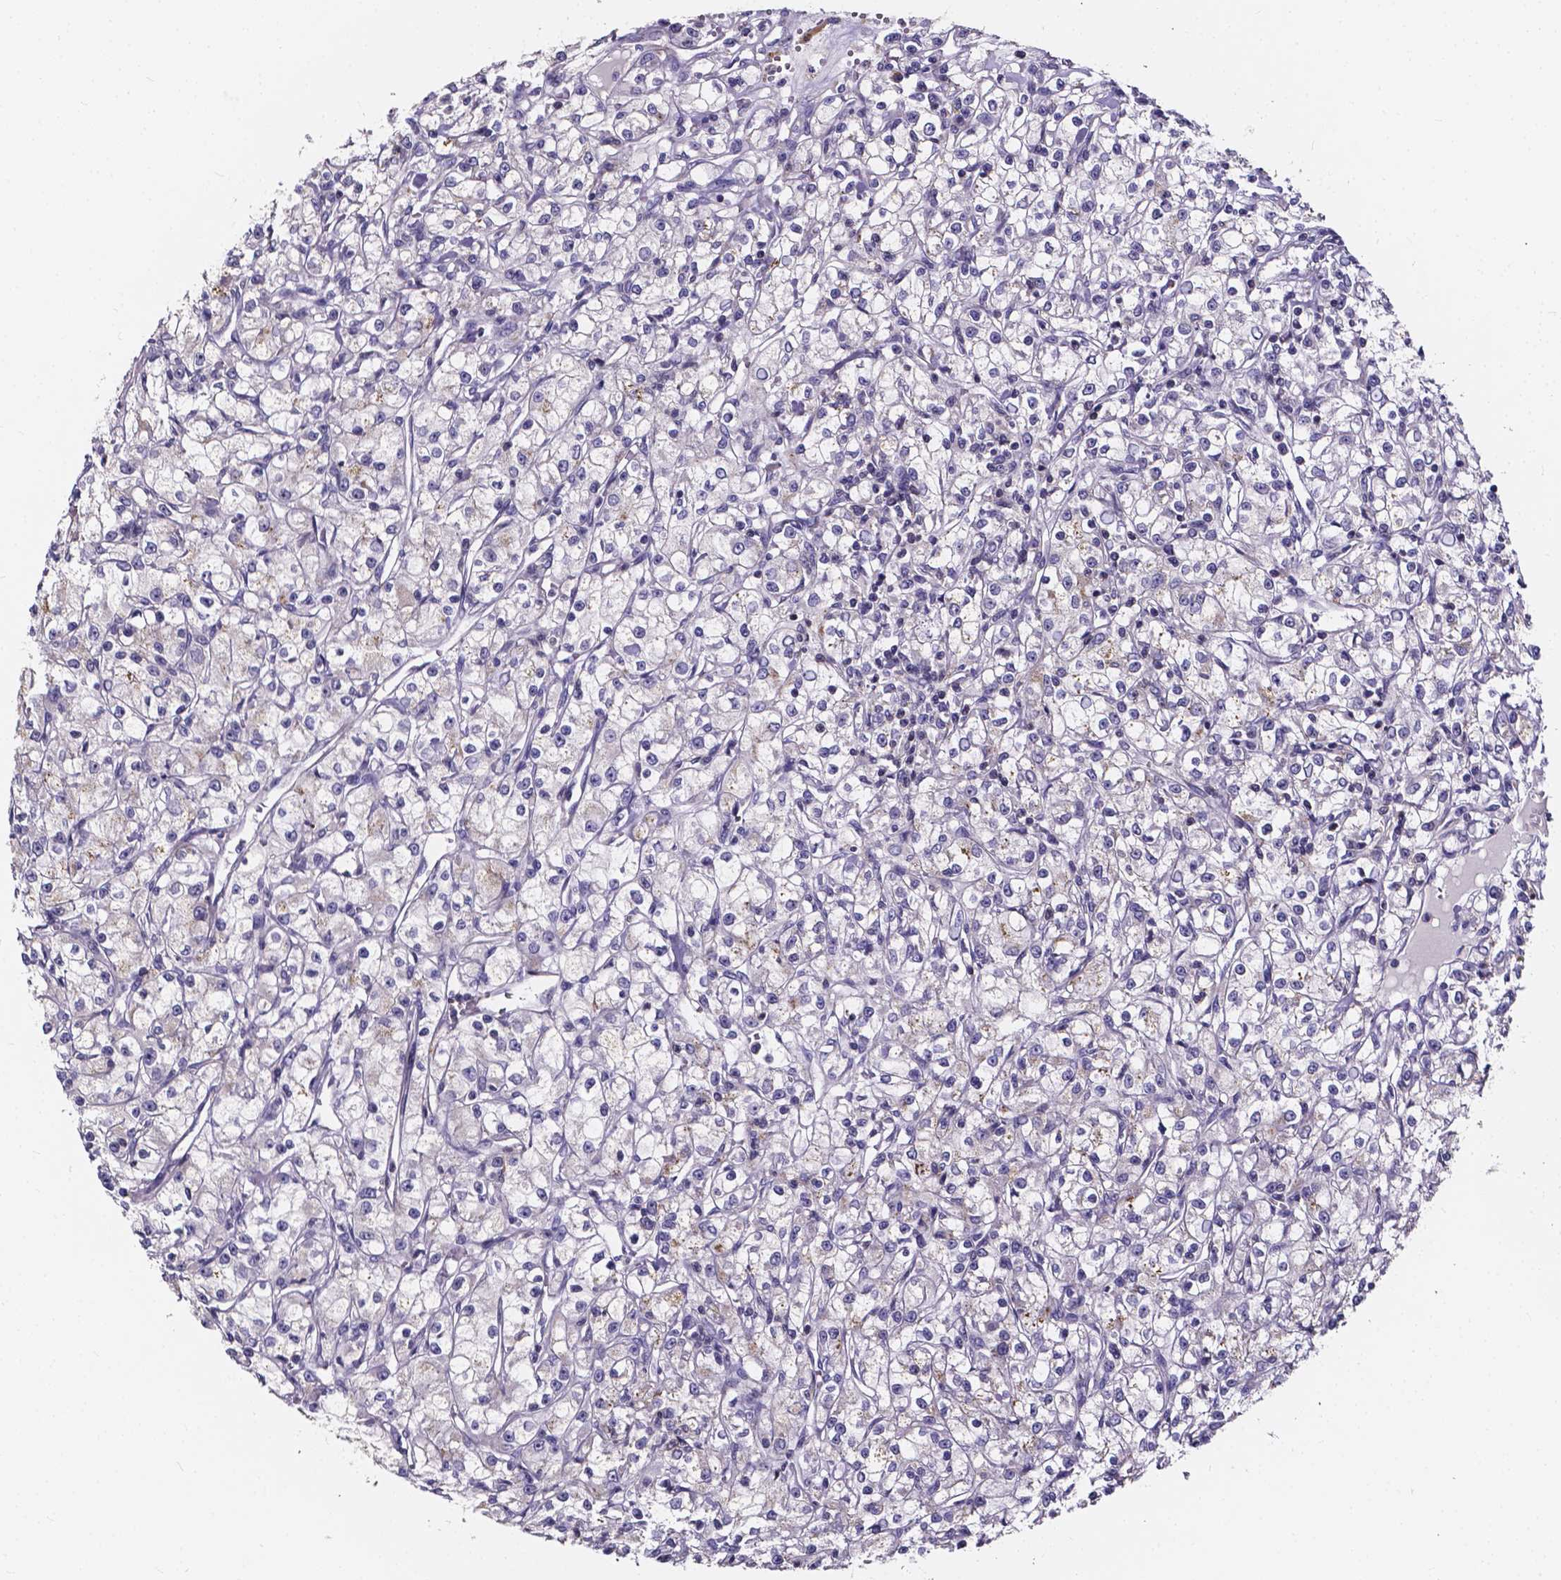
{"staining": {"intensity": "negative", "quantity": "none", "location": "none"}, "tissue": "renal cancer", "cell_type": "Tumor cells", "image_type": "cancer", "snomed": [{"axis": "morphology", "description": "Adenocarcinoma, NOS"}, {"axis": "topography", "description": "Kidney"}], "caption": "There is no significant staining in tumor cells of renal adenocarcinoma. (DAB immunohistochemistry visualized using brightfield microscopy, high magnification).", "gene": "THEMIS", "patient": {"sex": "female", "age": 59}}